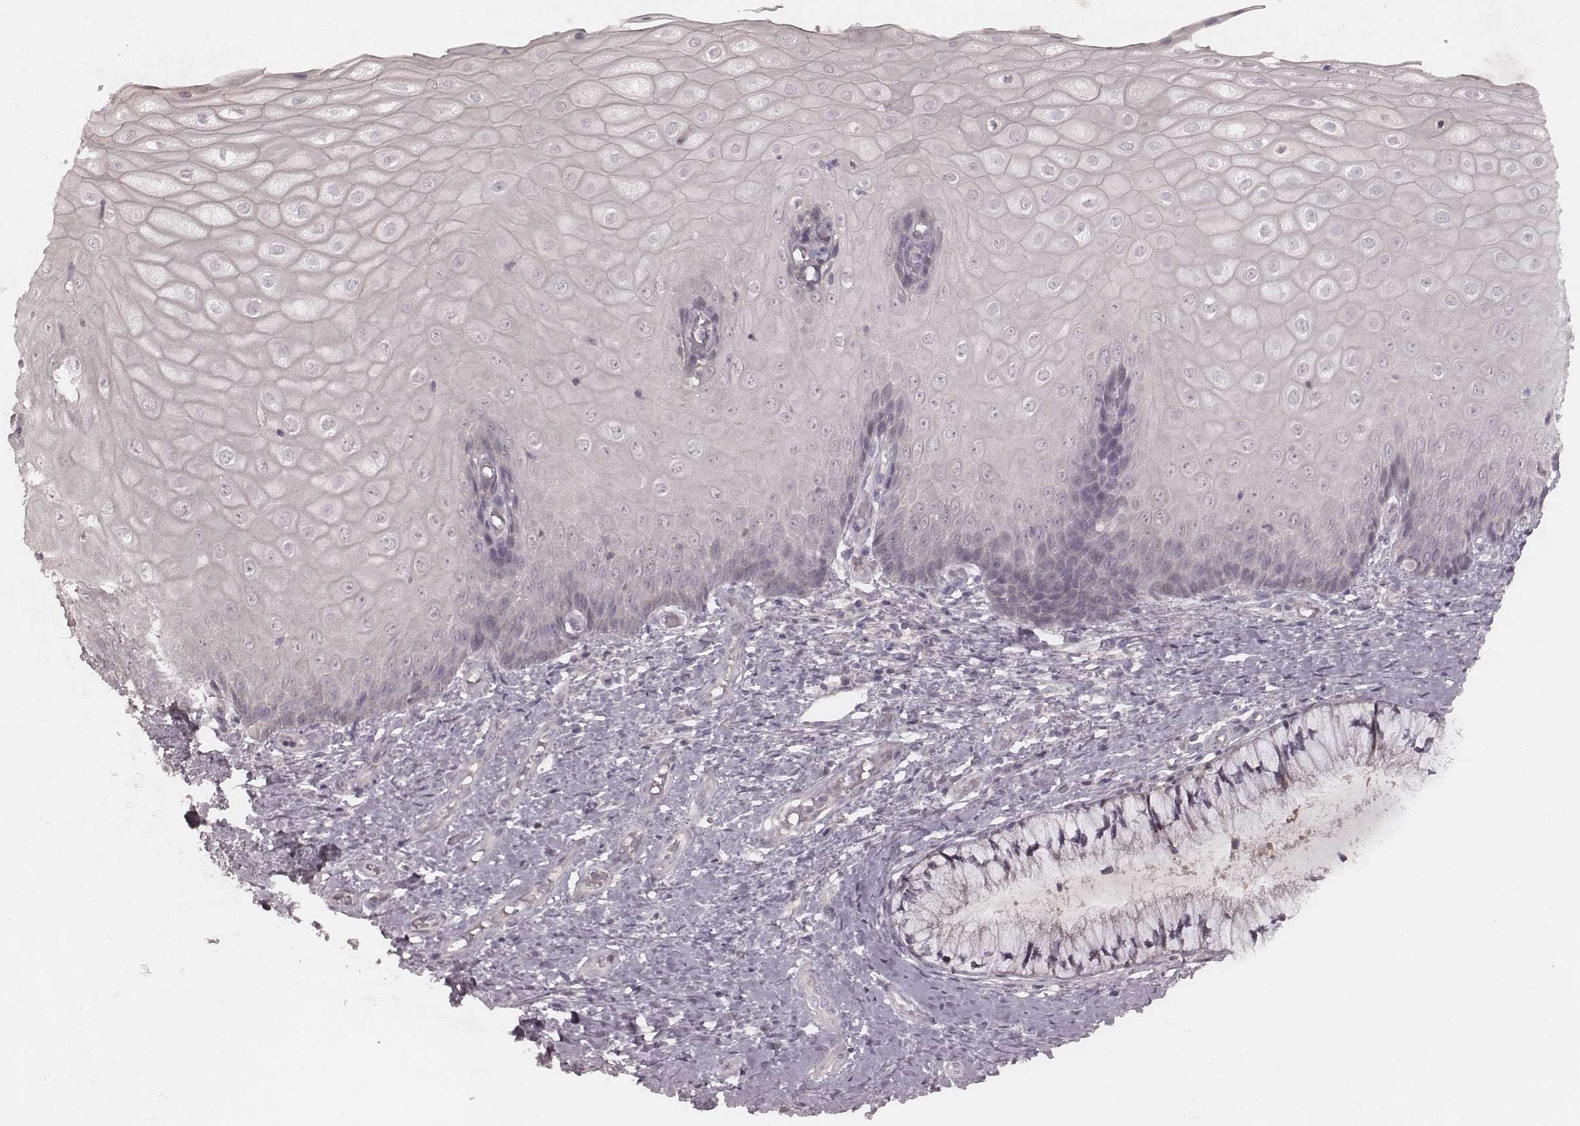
{"staining": {"intensity": "negative", "quantity": "none", "location": "none"}, "tissue": "cervix", "cell_type": "Glandular cells", "image_type": "normal", "snomed": [{"axis": "morphology", "description": "Normal tissue, NOS"}, {"axis": "topography", "description": "Cervix"}], "caption": "Immunohistochemistry (IHC) photomicrograph of unremarkable cervix: cervix stained with DAB shows no significant protein staining in glandular cells.", "gene": "FAM13B", "patient": {"sex": "female", "age": 37}}